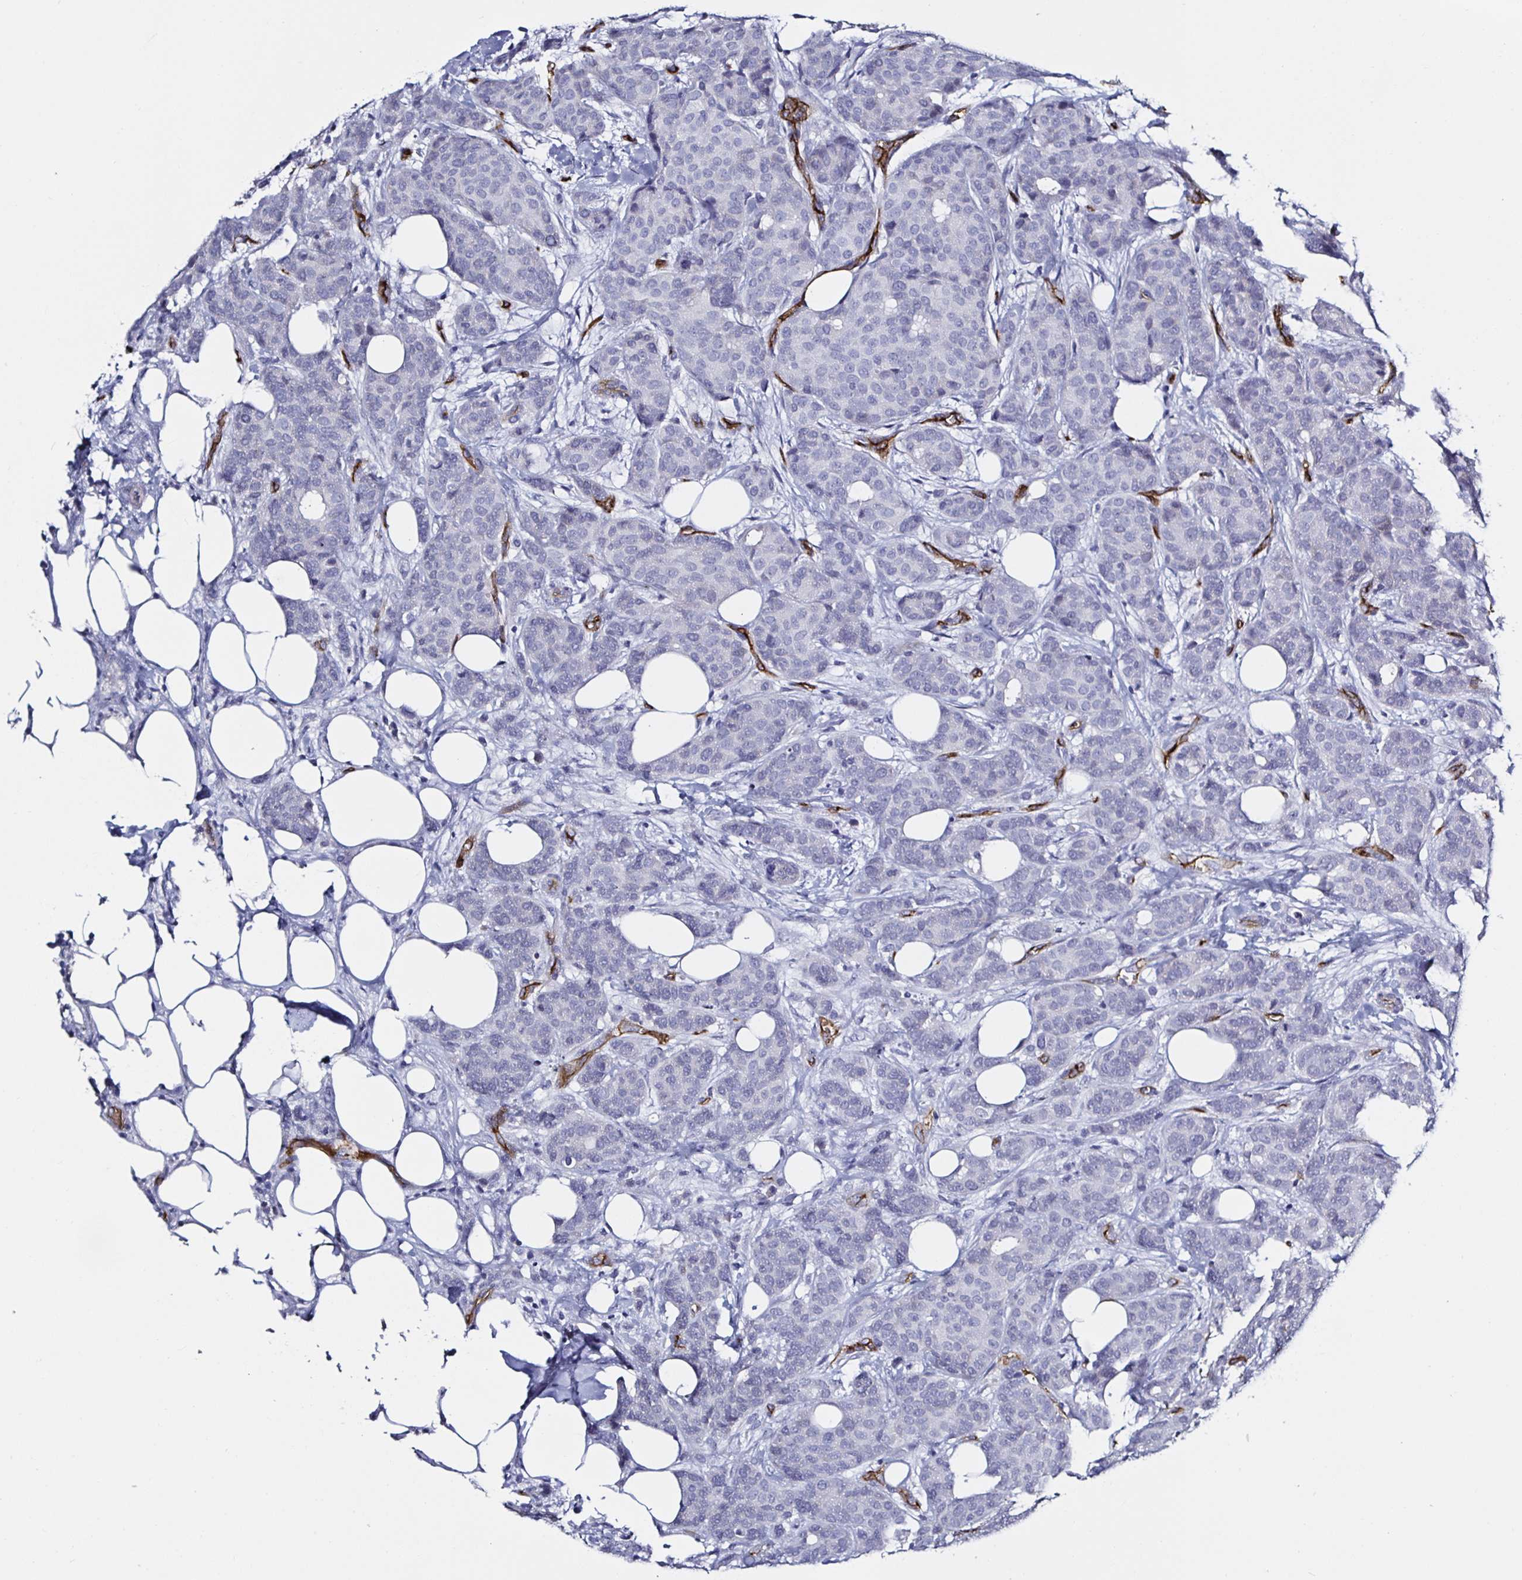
{"staining": {"intensity": "negative", "quantity": "none", "location": "none"}, "tissue": "breast cancer", "cell_type": "Tumor cells", "image_type": "cancer", "snomed": [{"axis": "morphology", "description": "Duct carcinoma"}, {"axis": "topography", "description": "Breast"}], "caption": "Immunohistochemistry (IHC) image of neoplastic tissue: infiltrating ductal carcinoma (breast) stained with DAB reveals no significant protein positivity in tumor cells. (Brightfield microscopy of DAB immunohistochemistry (IHC) at high magnification).", "gene": "ACSBG2", "patient": {"sex": "female", "age": 70}}